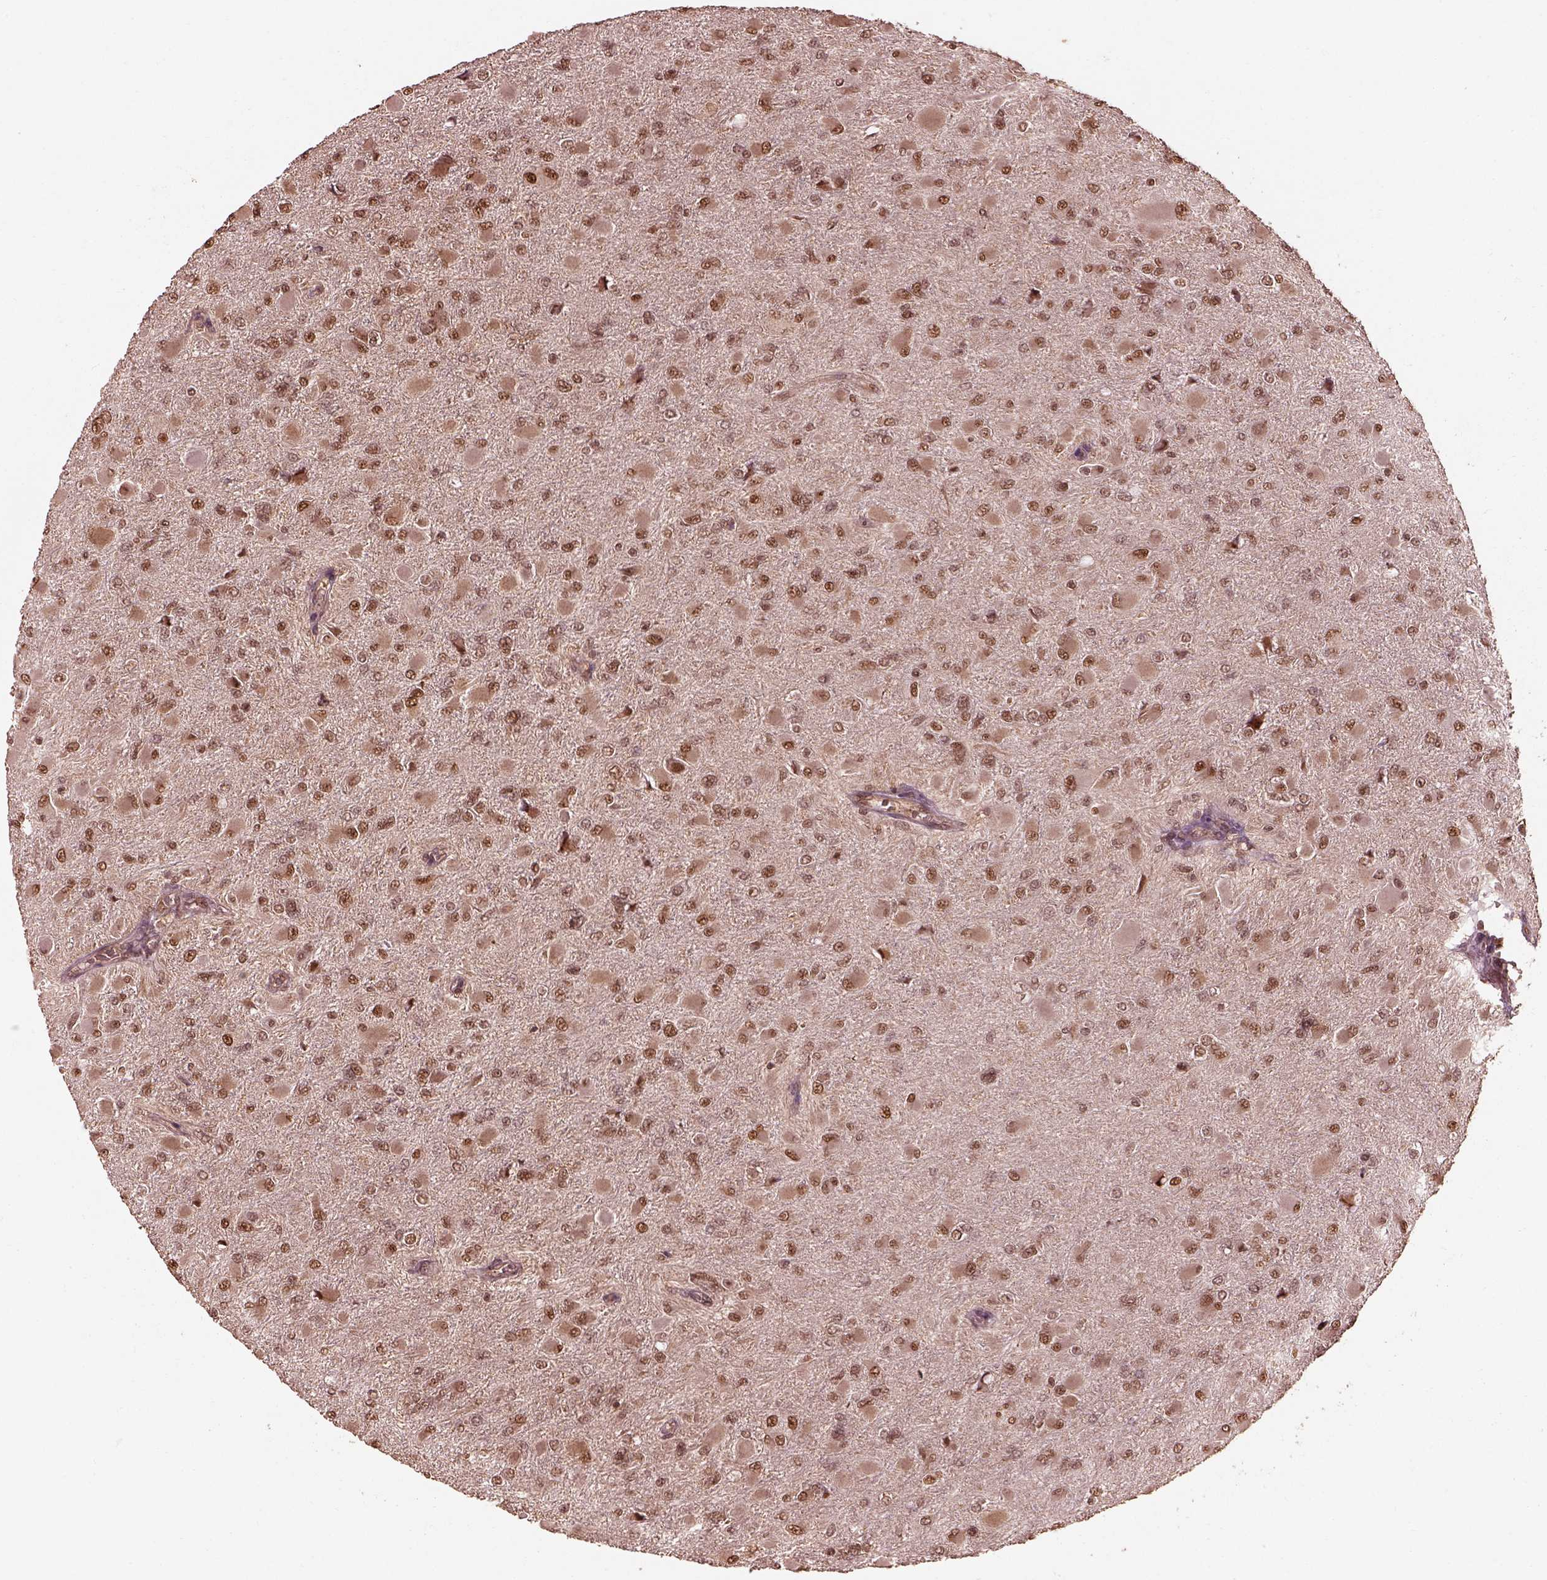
{"staining": {"intensity": "moderate", "quantity": ">75%", "location": "nuclear"}, "tissue": "glioma", "cell_type": "Tumor cells", "image_type": "cancer", "snomed": [{"axis": "morphology", "description": "Glioma, malignant, High grade"}, {"axis": "topography", "description": "Cerebral cortex"}], "caption": "Immunohistochemical staining of human glioma exhibits medium levels of moderate nuclear protein staining in approximately >75% of tumor cells.", "gene": "PSMC5", "patient": {"sex": "female", "age": 36}}